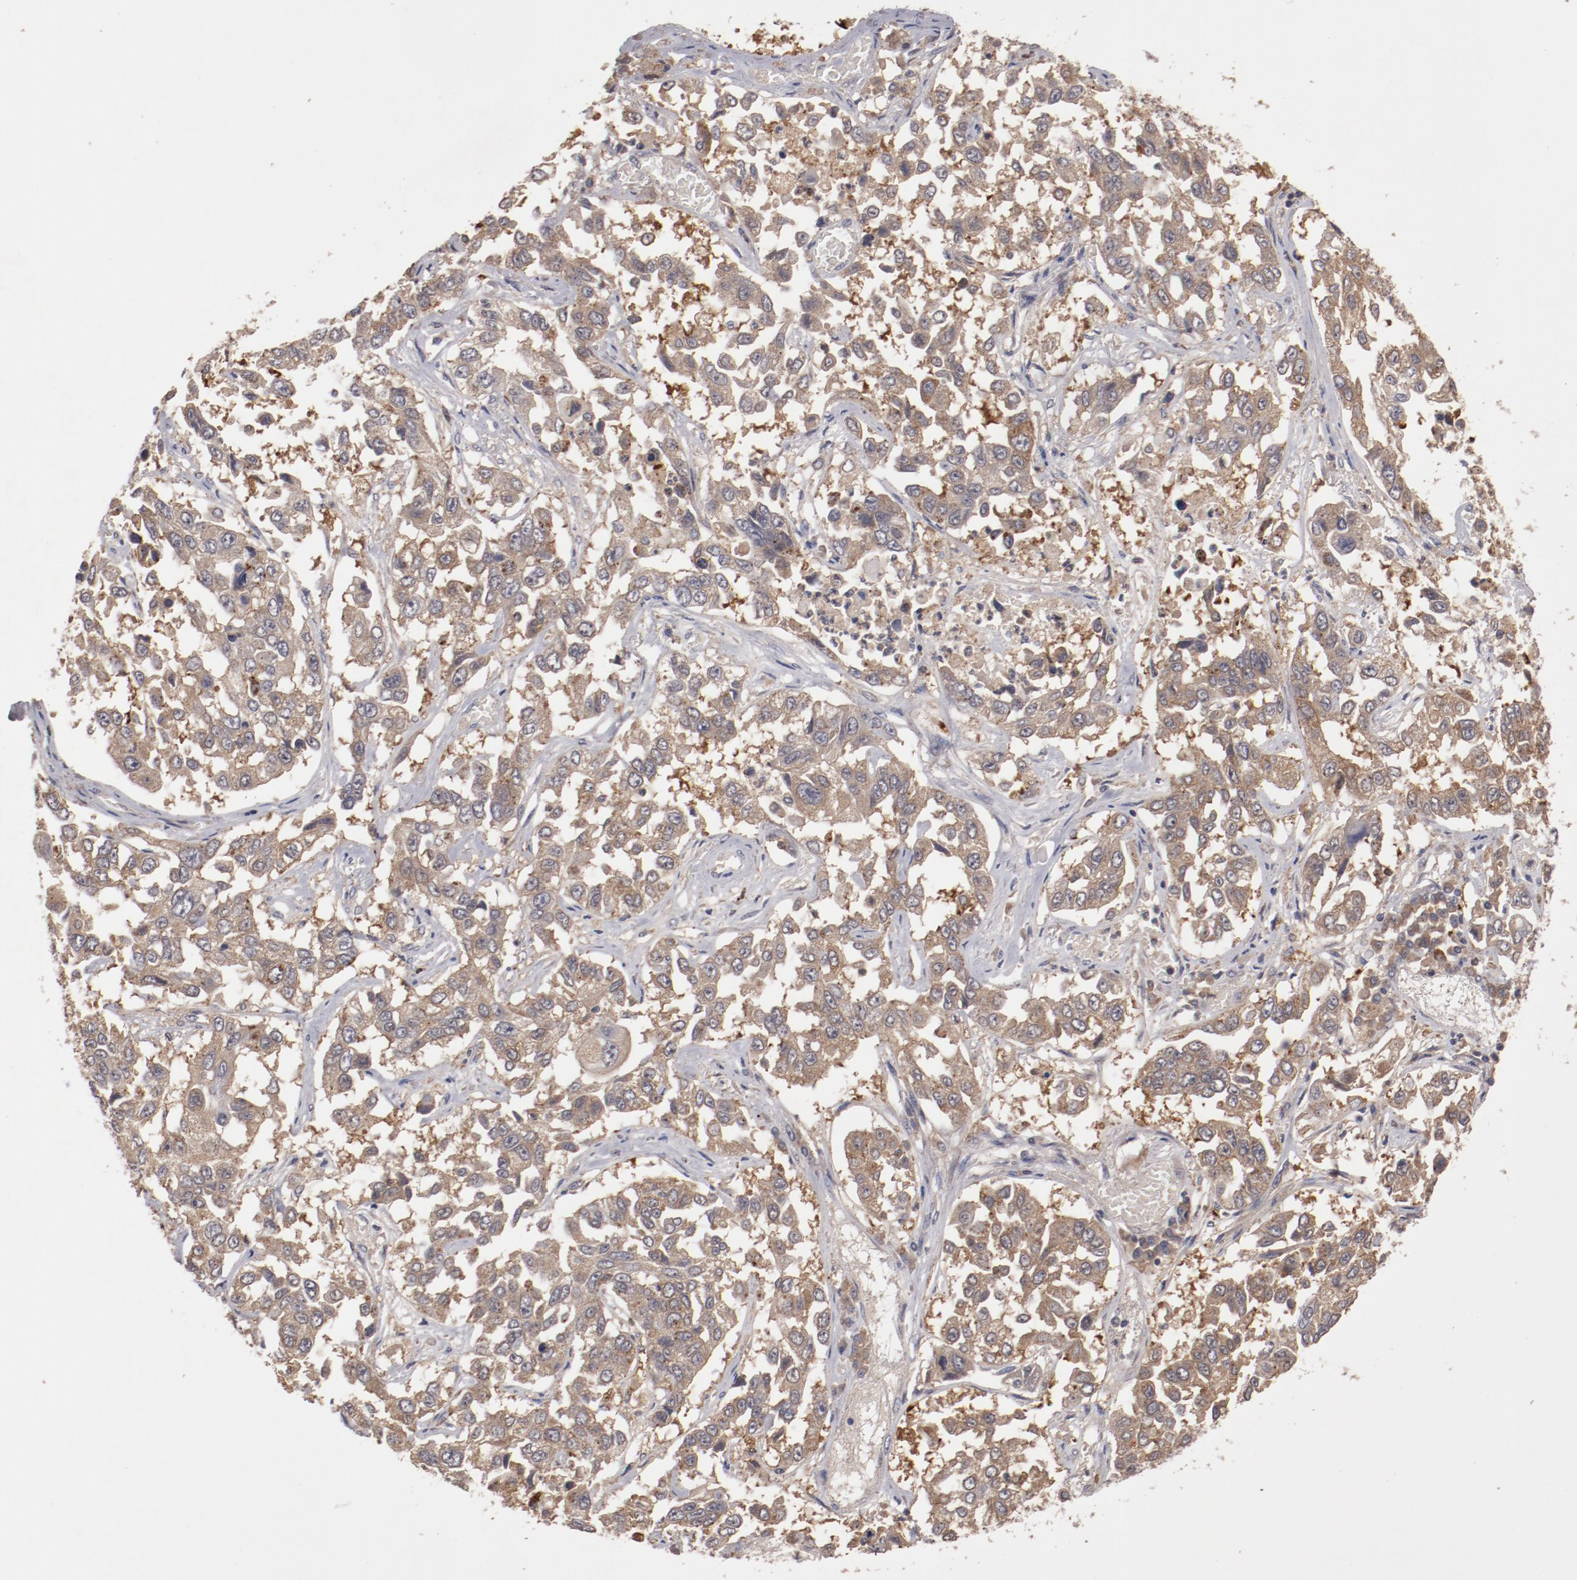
{"staining": {"intensity": "moderate", "quantity": ">75%", "location": "cytoplasmic/membranous"}, "tissue": "lung cancer", "cell_type": "Tumor cells", "image_type": "cancer", "snomed": [{"axis": "morphology", "description": "Squamous cell carcinoma, NOS"}, {"axis": "topography", "description": "Lung"}], "caption": "Protein staining displays moderate cytoplasmic/membranous expression in approximately >75% of tumor cells in lung cancer.", "gene": "LRRC75B", "patient": {"sex": "male", "age": 71}}